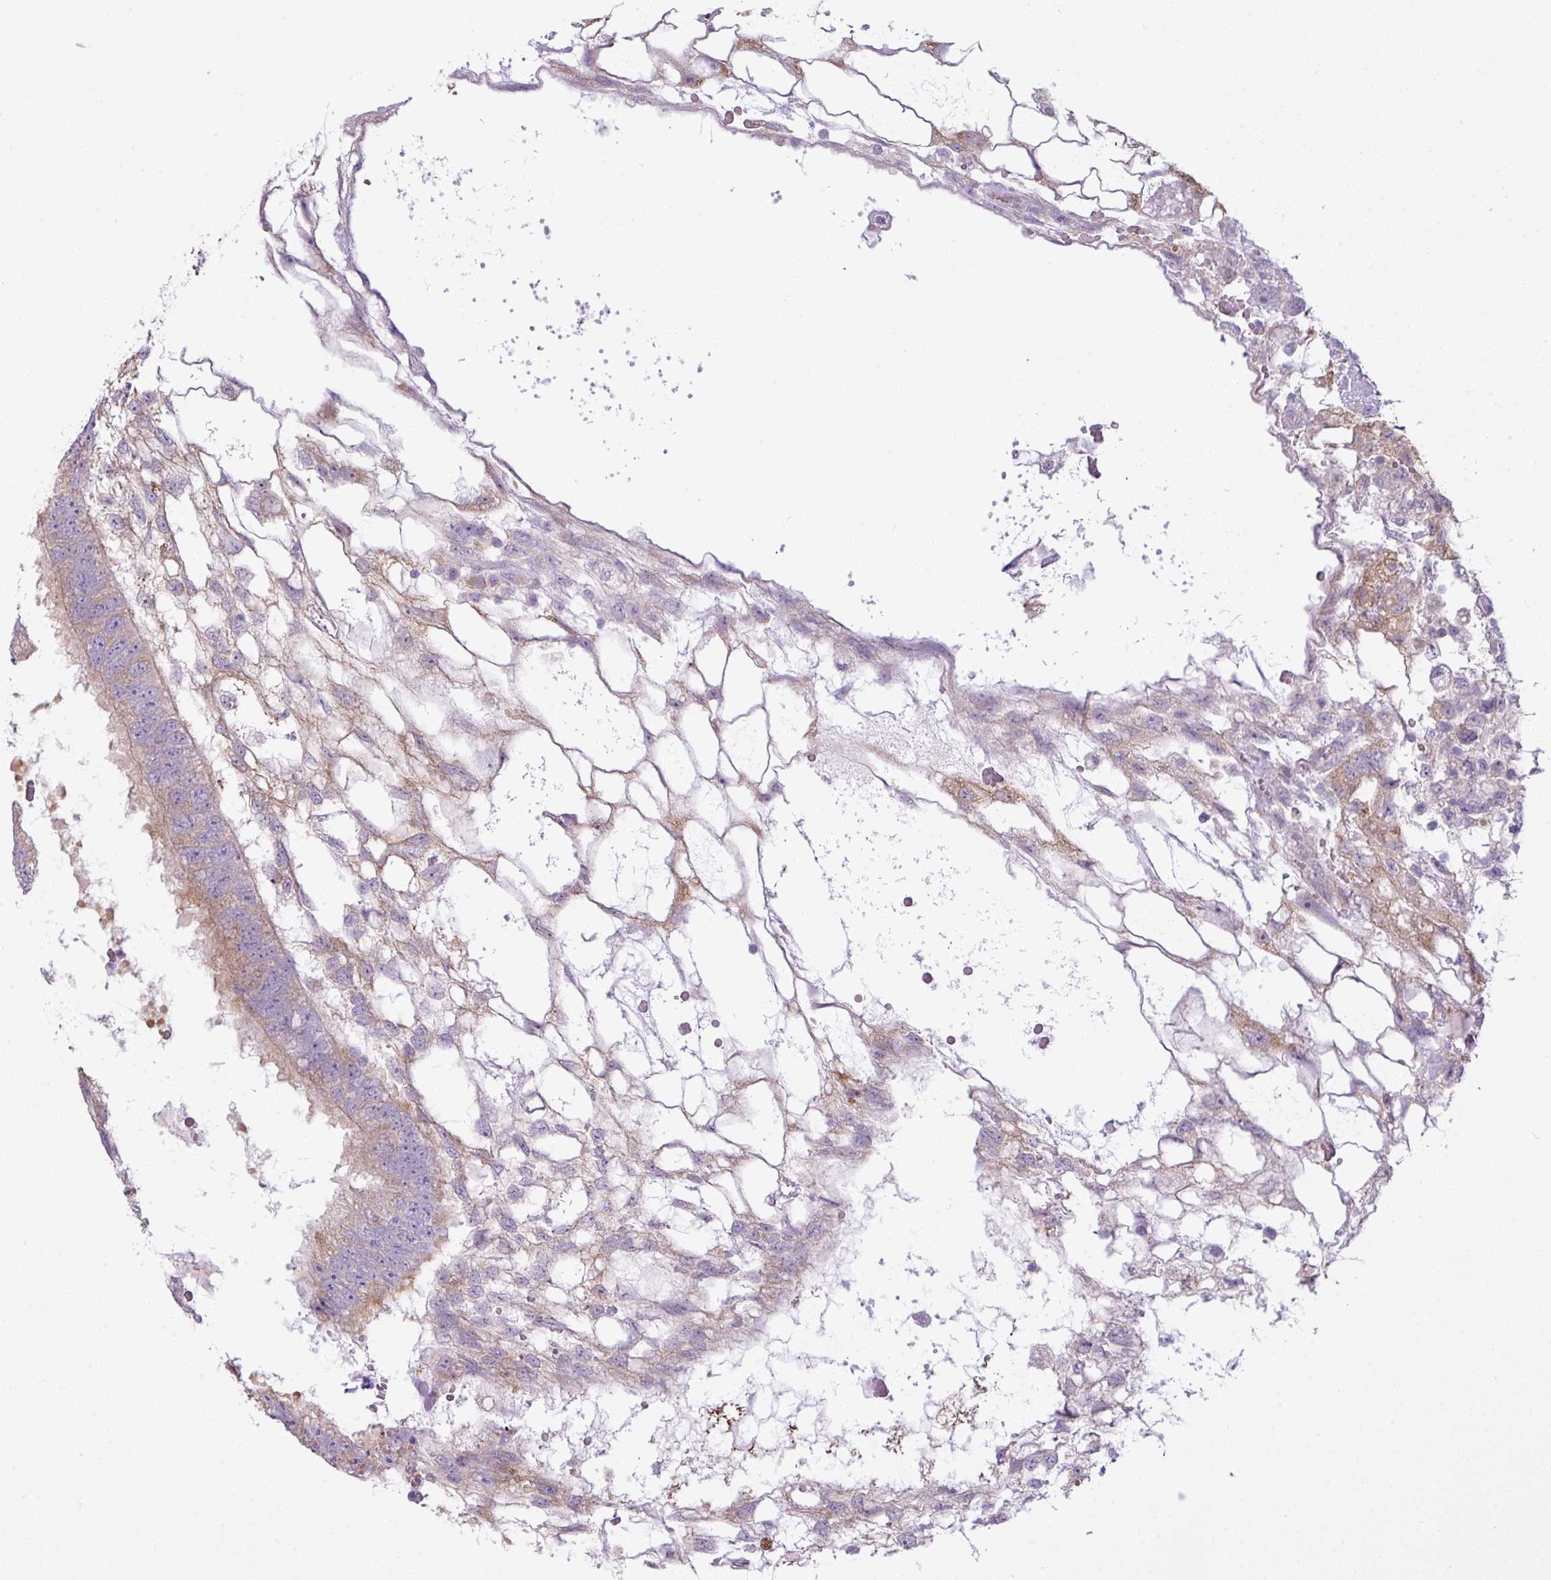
{"staining": {"intensity": "moderate", "quantity": "25%-75%", "location": "cytoplasmic/membranous"}, "tissue": "testis cancer", "cell_type": "Tumor cells", "image_type": "cancer", "snomed": [{"axis": "morphology", "description": "Normal tissue, NOS"}, {"axis": "morphology", "description": "Carcinoma, Embryonal, NOS"}, {"axis": "topography", "description": "Testis"}], "caption": "Testis cancer (embryonal carcinoma) stained with a protein marker demonstrates moderate staining in tumor cells.", "gene": "CAMK2B", "patient": {"sex": "male", "age": 32}}